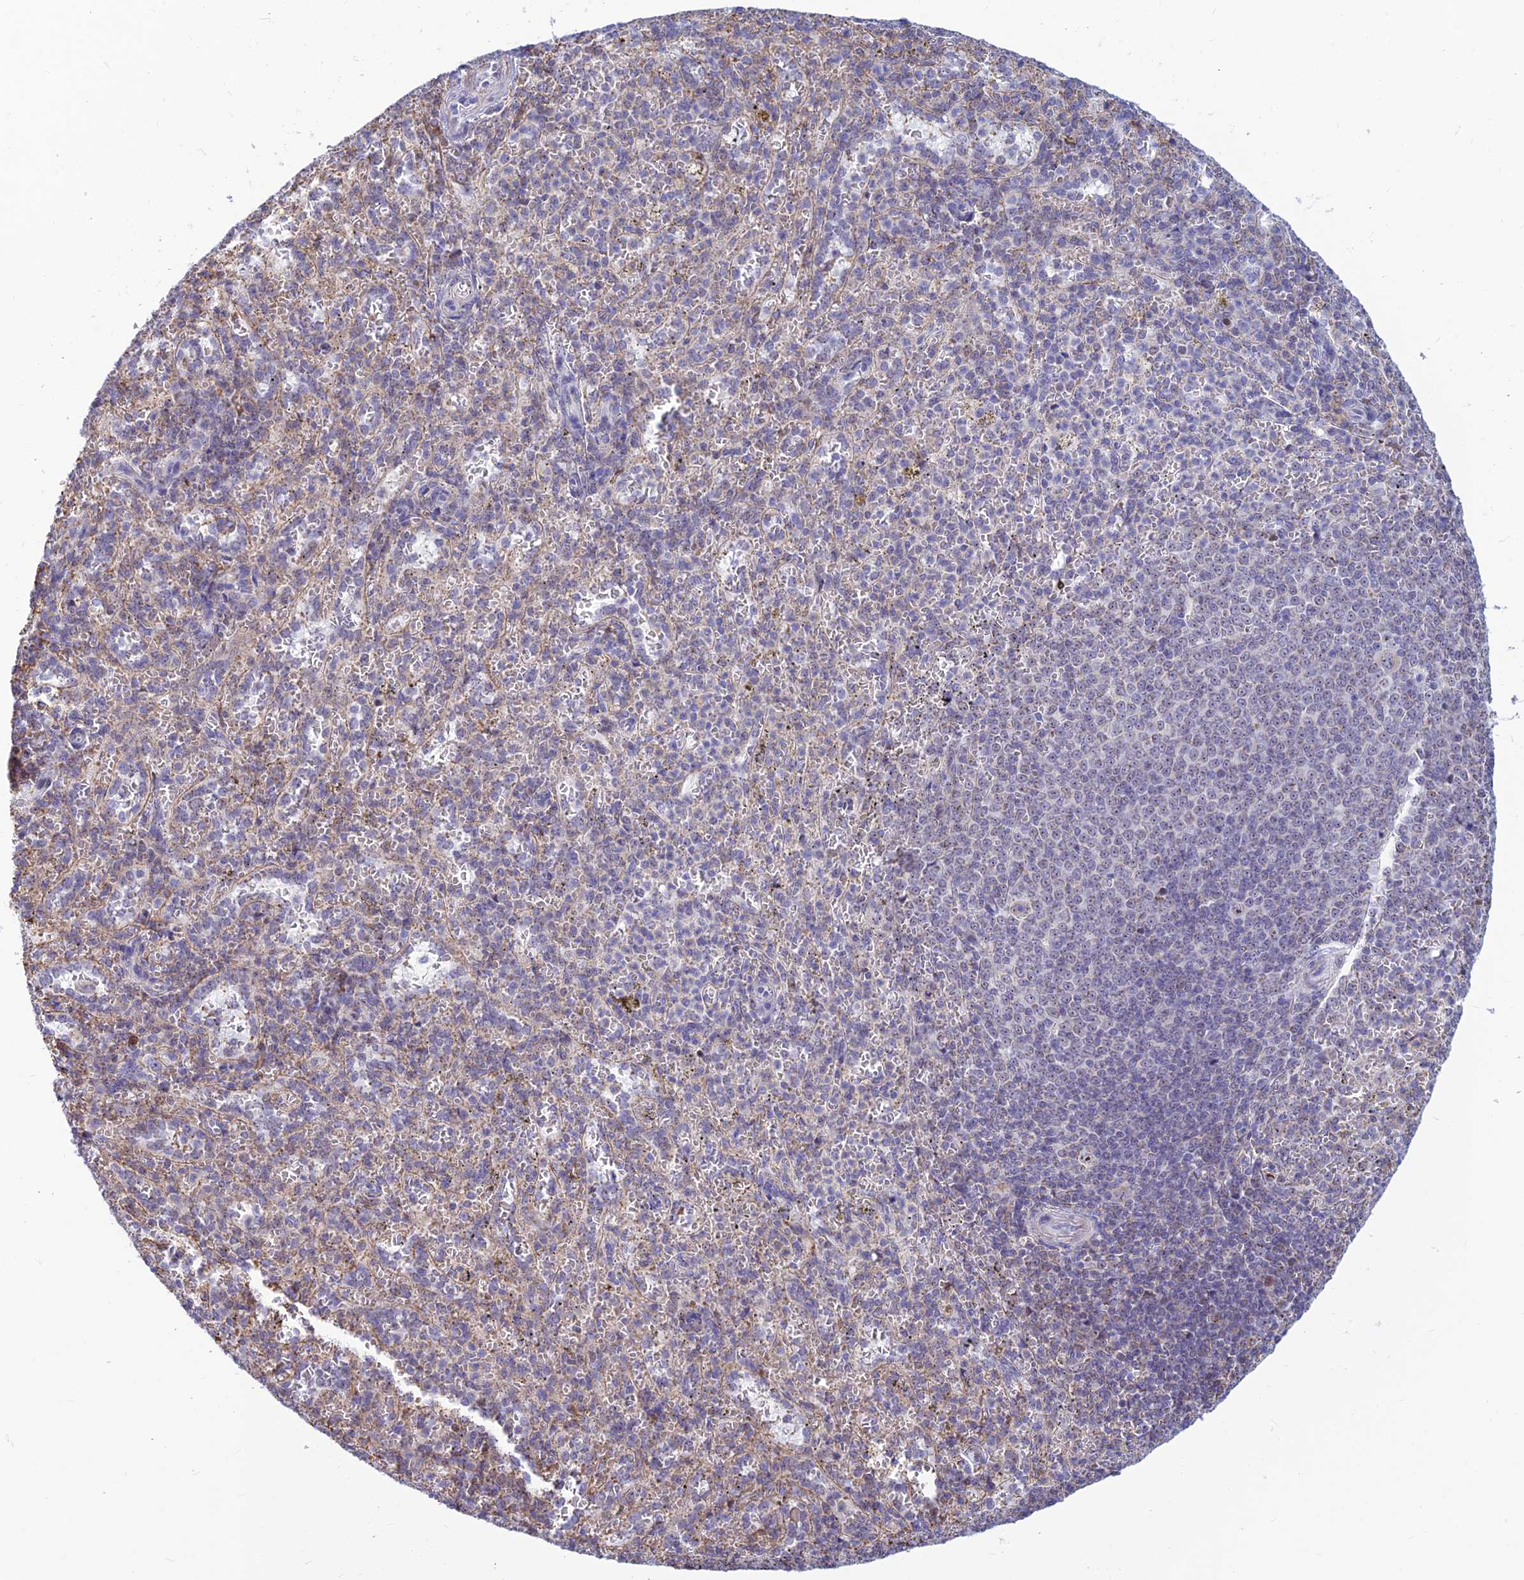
{"staining": {"intensity": "negative", "quantity": "none", "location": "none"}, "tissue": "spleen", "cell_type": "Cells in red pulp", "image_type": "normal", "snomed": [{"axis": "morphology", "description": "Normal tissue, NOS"}, {"axis": "topography", "description": "Spleen"}], "caption": "The micrograph shows no significant staining in cells in red pulp of spleen.", "gene": "POLR1G", "patient": {"sex": "female", "age": 21}}